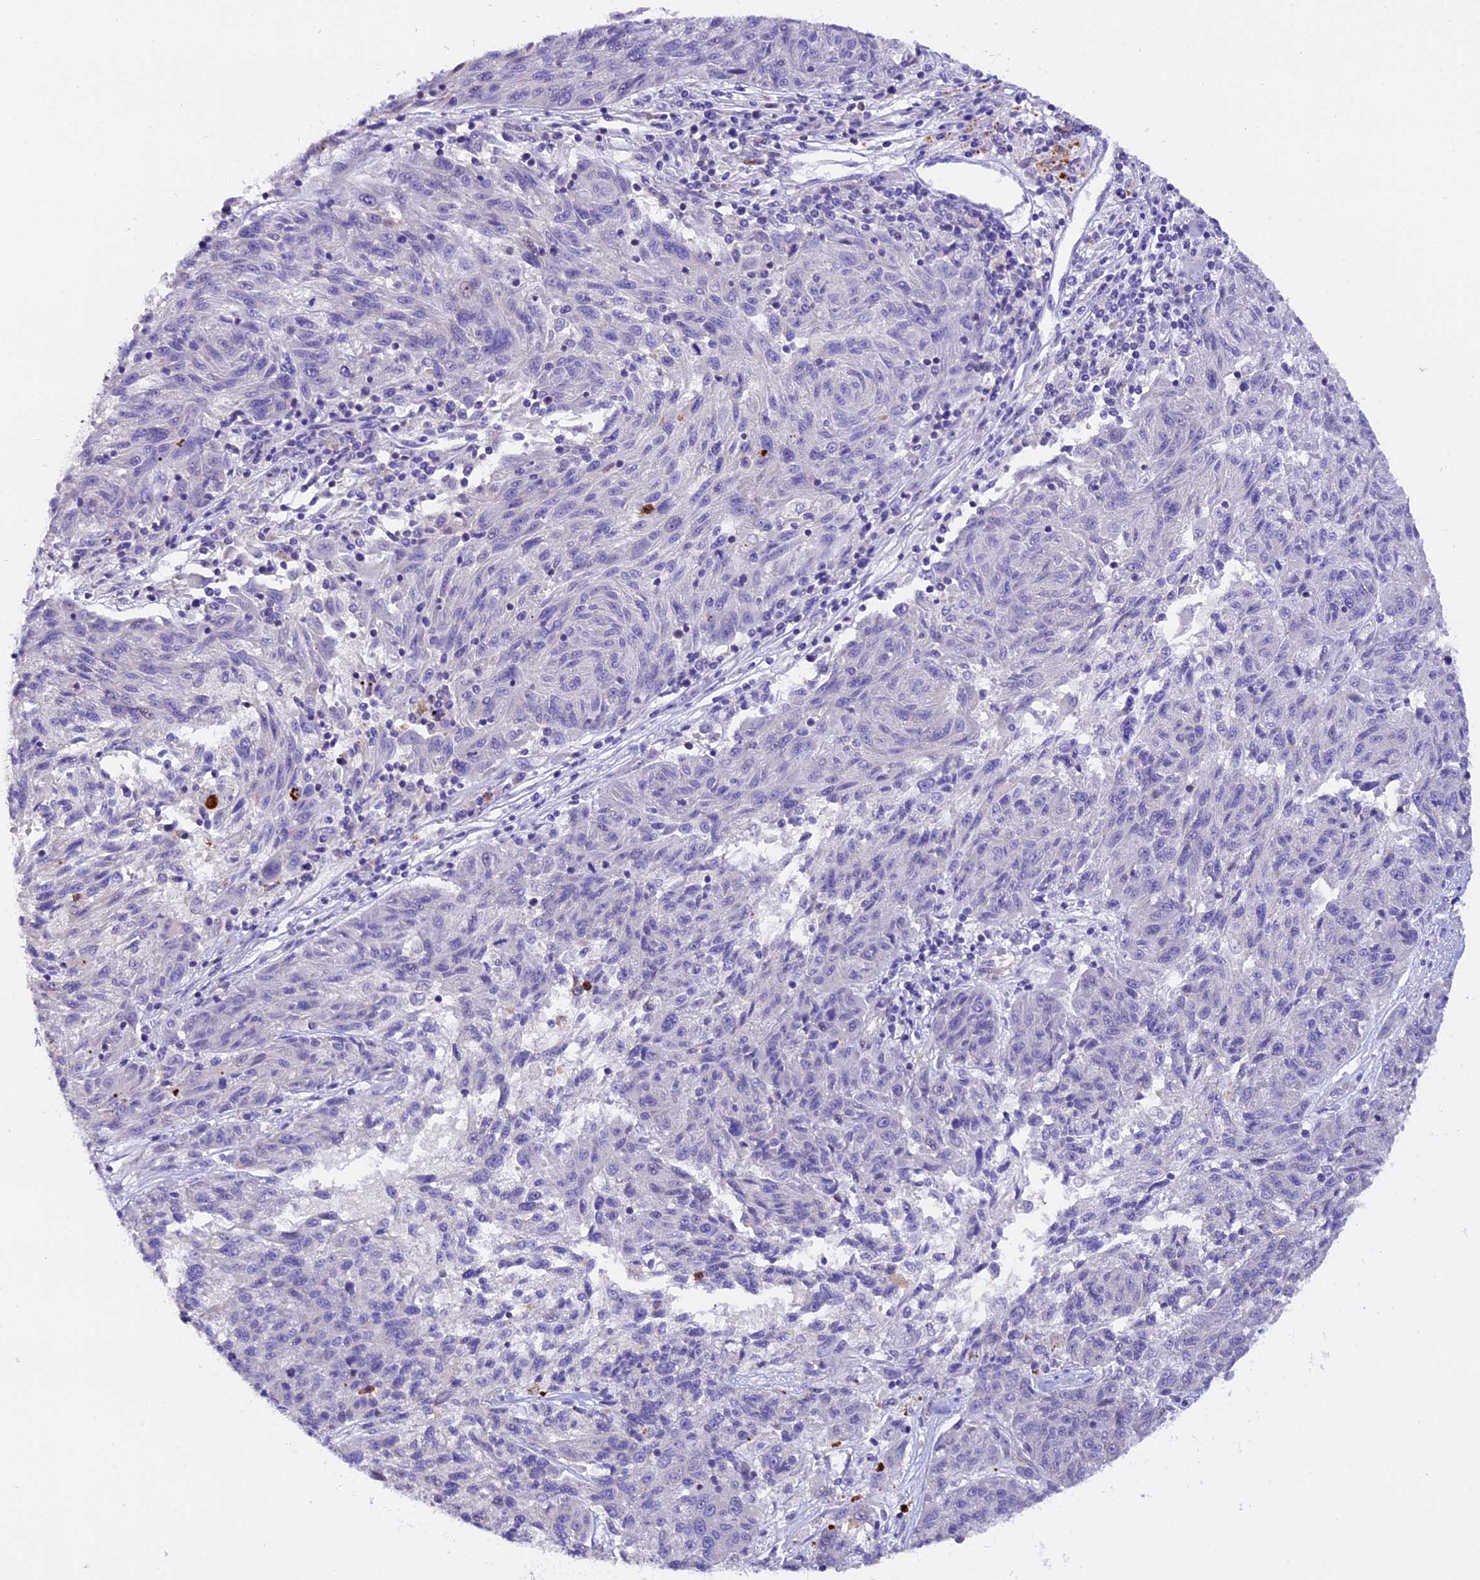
{"staining": {"intensity": "negative", "quantity": "none", "location": "none"}, "tissue": "melanoma", "cell_type": "Tumor cells", "image_type": "cancer", "snomed": [{"axis": "morphology", "description": "Malignant melanoma, NOS"}, {"axis": "topography", "description": "Skin"}], "caption": "A high-resolution micrograph shows IHC staining of melanoma, which reveals no significant expression in tumor cells.", "gene": "MAP3K7CL", "patient": {"sex": "male", "age": 53}}